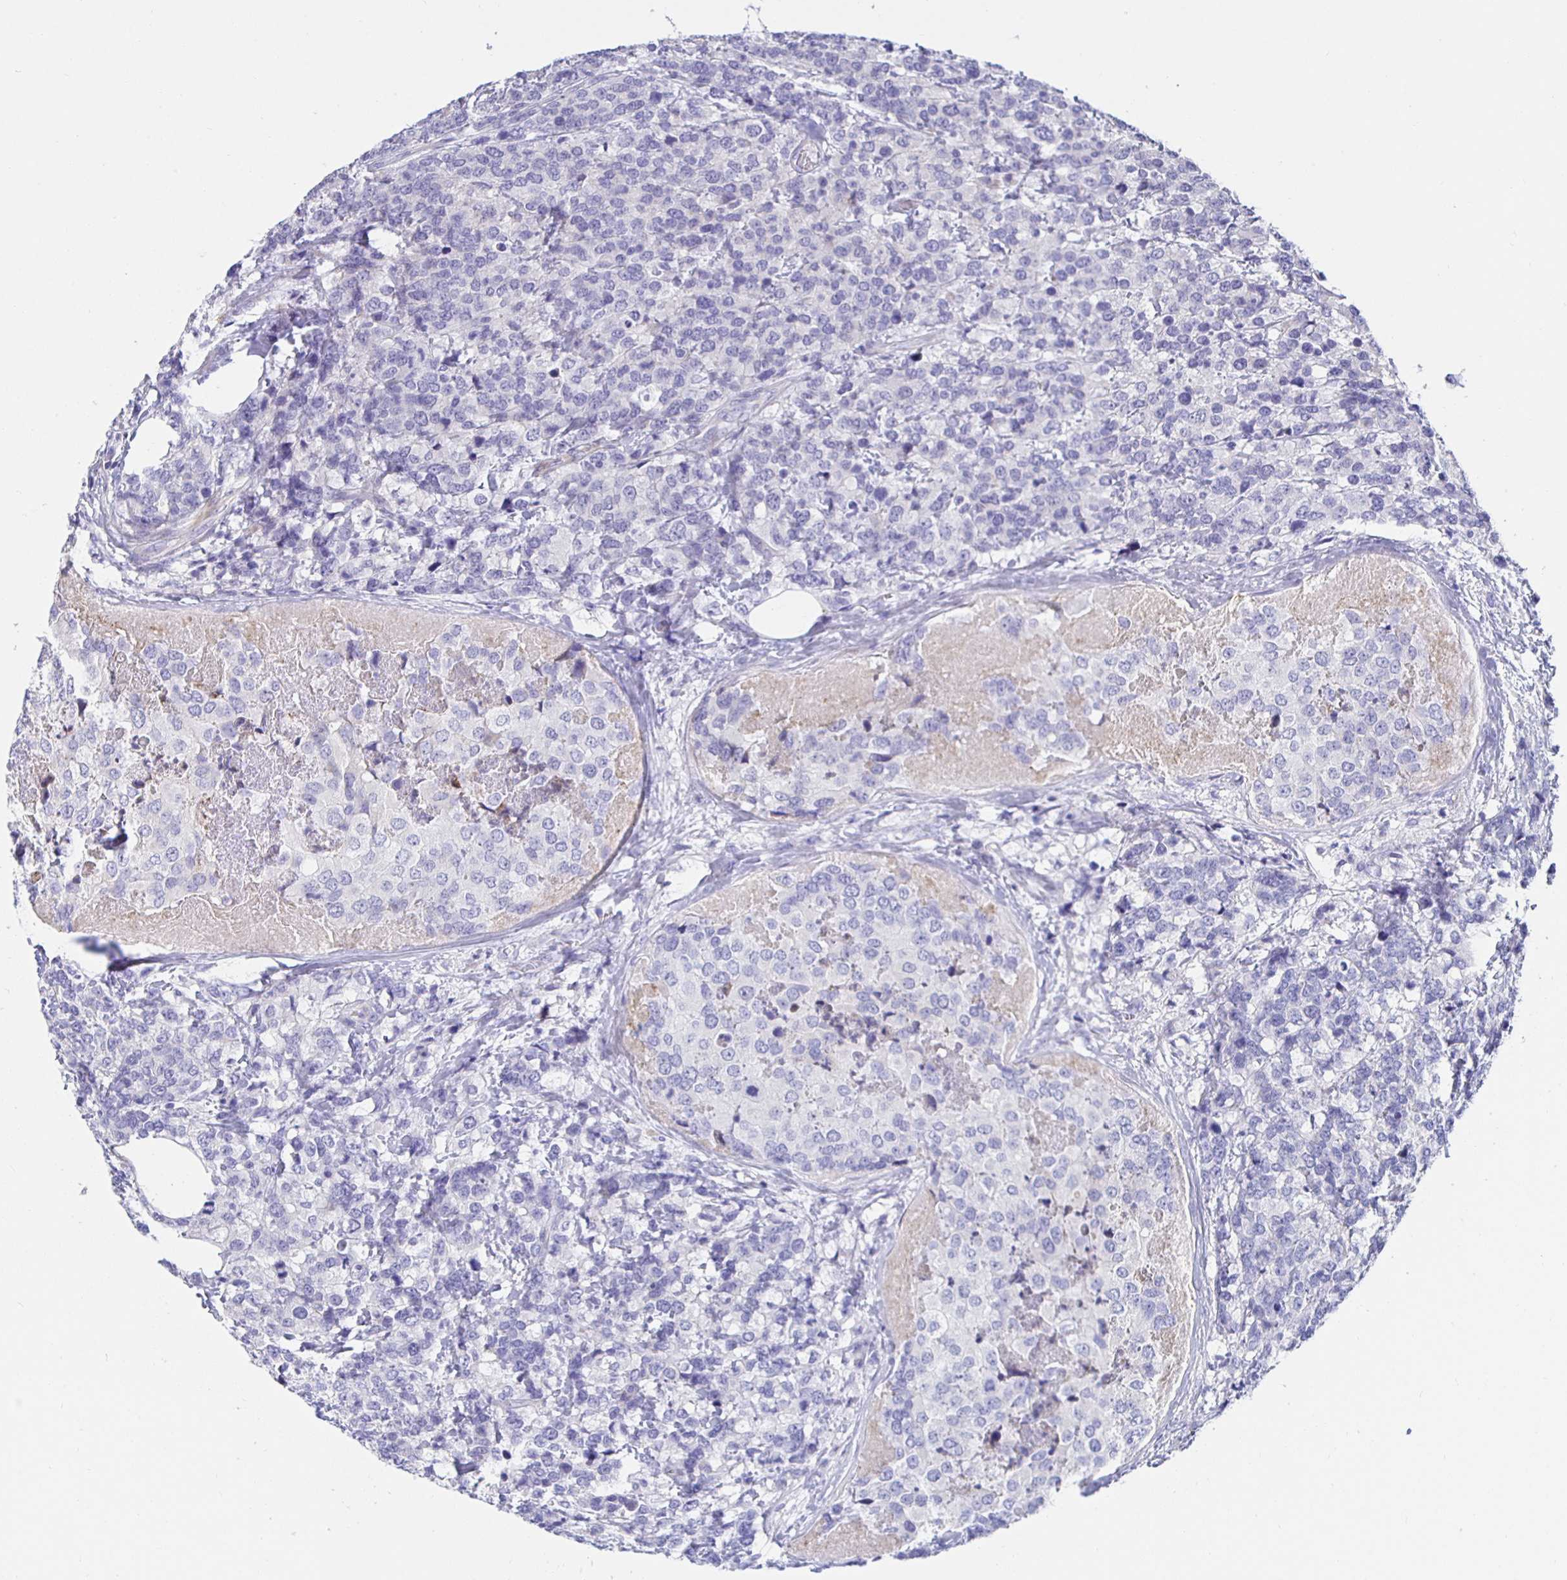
{"staining": {"intensity": "negative", "quantity": "none", "location": "none"}, "tissue": "breast cancer", "cell_type": "Tumor cells", "image_type": "cancer", "snomed": [{"axis": "morphology", "description": "Lobular carcinoma"}, {"axis": "topography", "description": "Breast"}], "caption": "This is a image of immunohistochemistry (IHC) staining of breast lobular carcinoma, which shows no positivity in tumor cells.", "gene": "HSPA4L", "patient": {"sex": "female", "age": 59}}